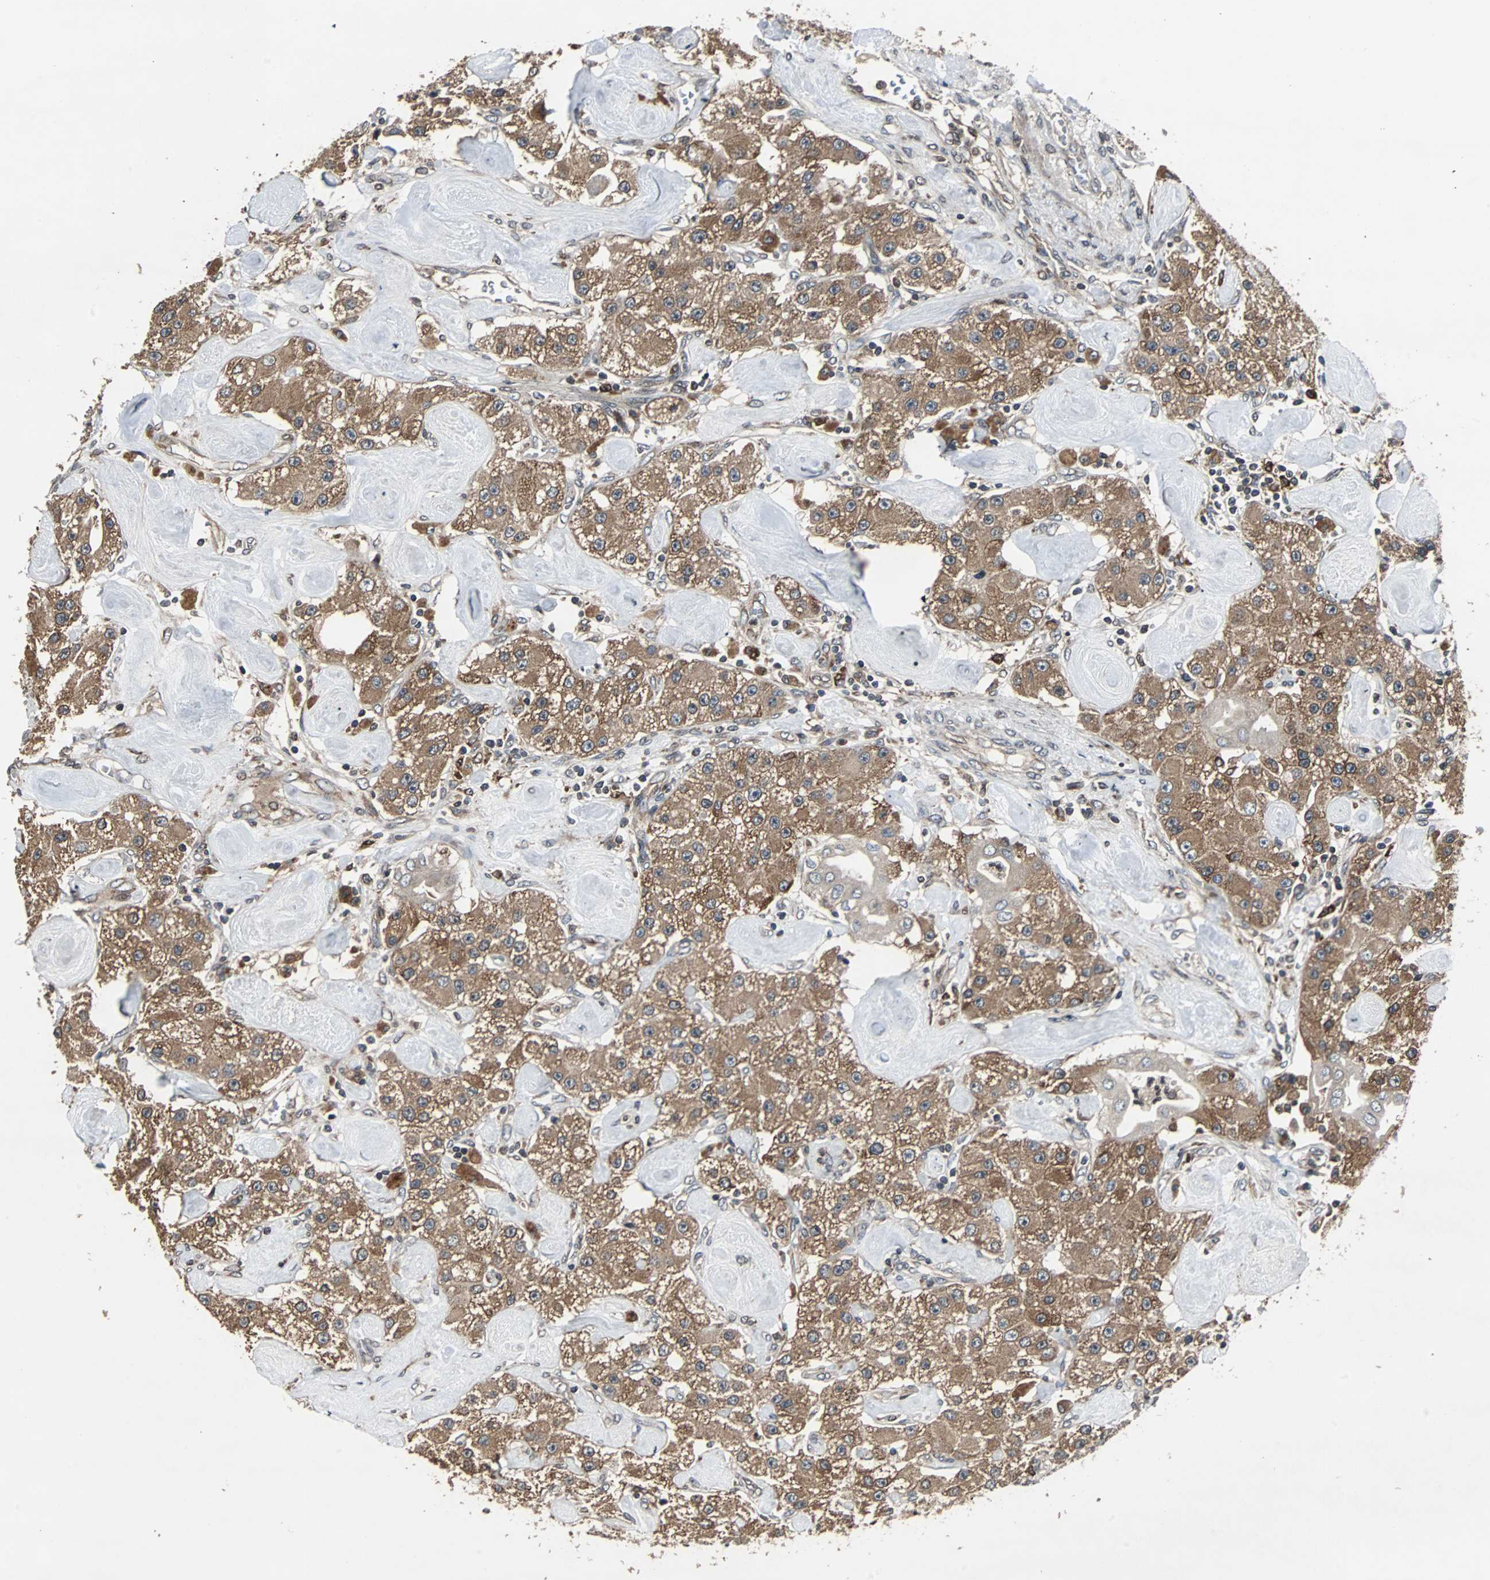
{"staining": {"intensity": "moderate", "quantity": ">75%", "location": "cytoplasmic/membranous"}, "tissue": "carcinoid", "cell_type": "Tumor cells", "image_type": "cancer", "snomed": [{"axis": "morphology", "description": "Carcinoid, malignant, NOS"}, {"axis": "topography", "description": "Pancreas"}], "caption": "About >75% of tumor cells in human carcinoid display moderate cytoplasmic/membranous protein expression as visualized by brown immunohistochemical staining.", "gene": "RAB7A", "patient": {"sex": "male", "age": 41}}